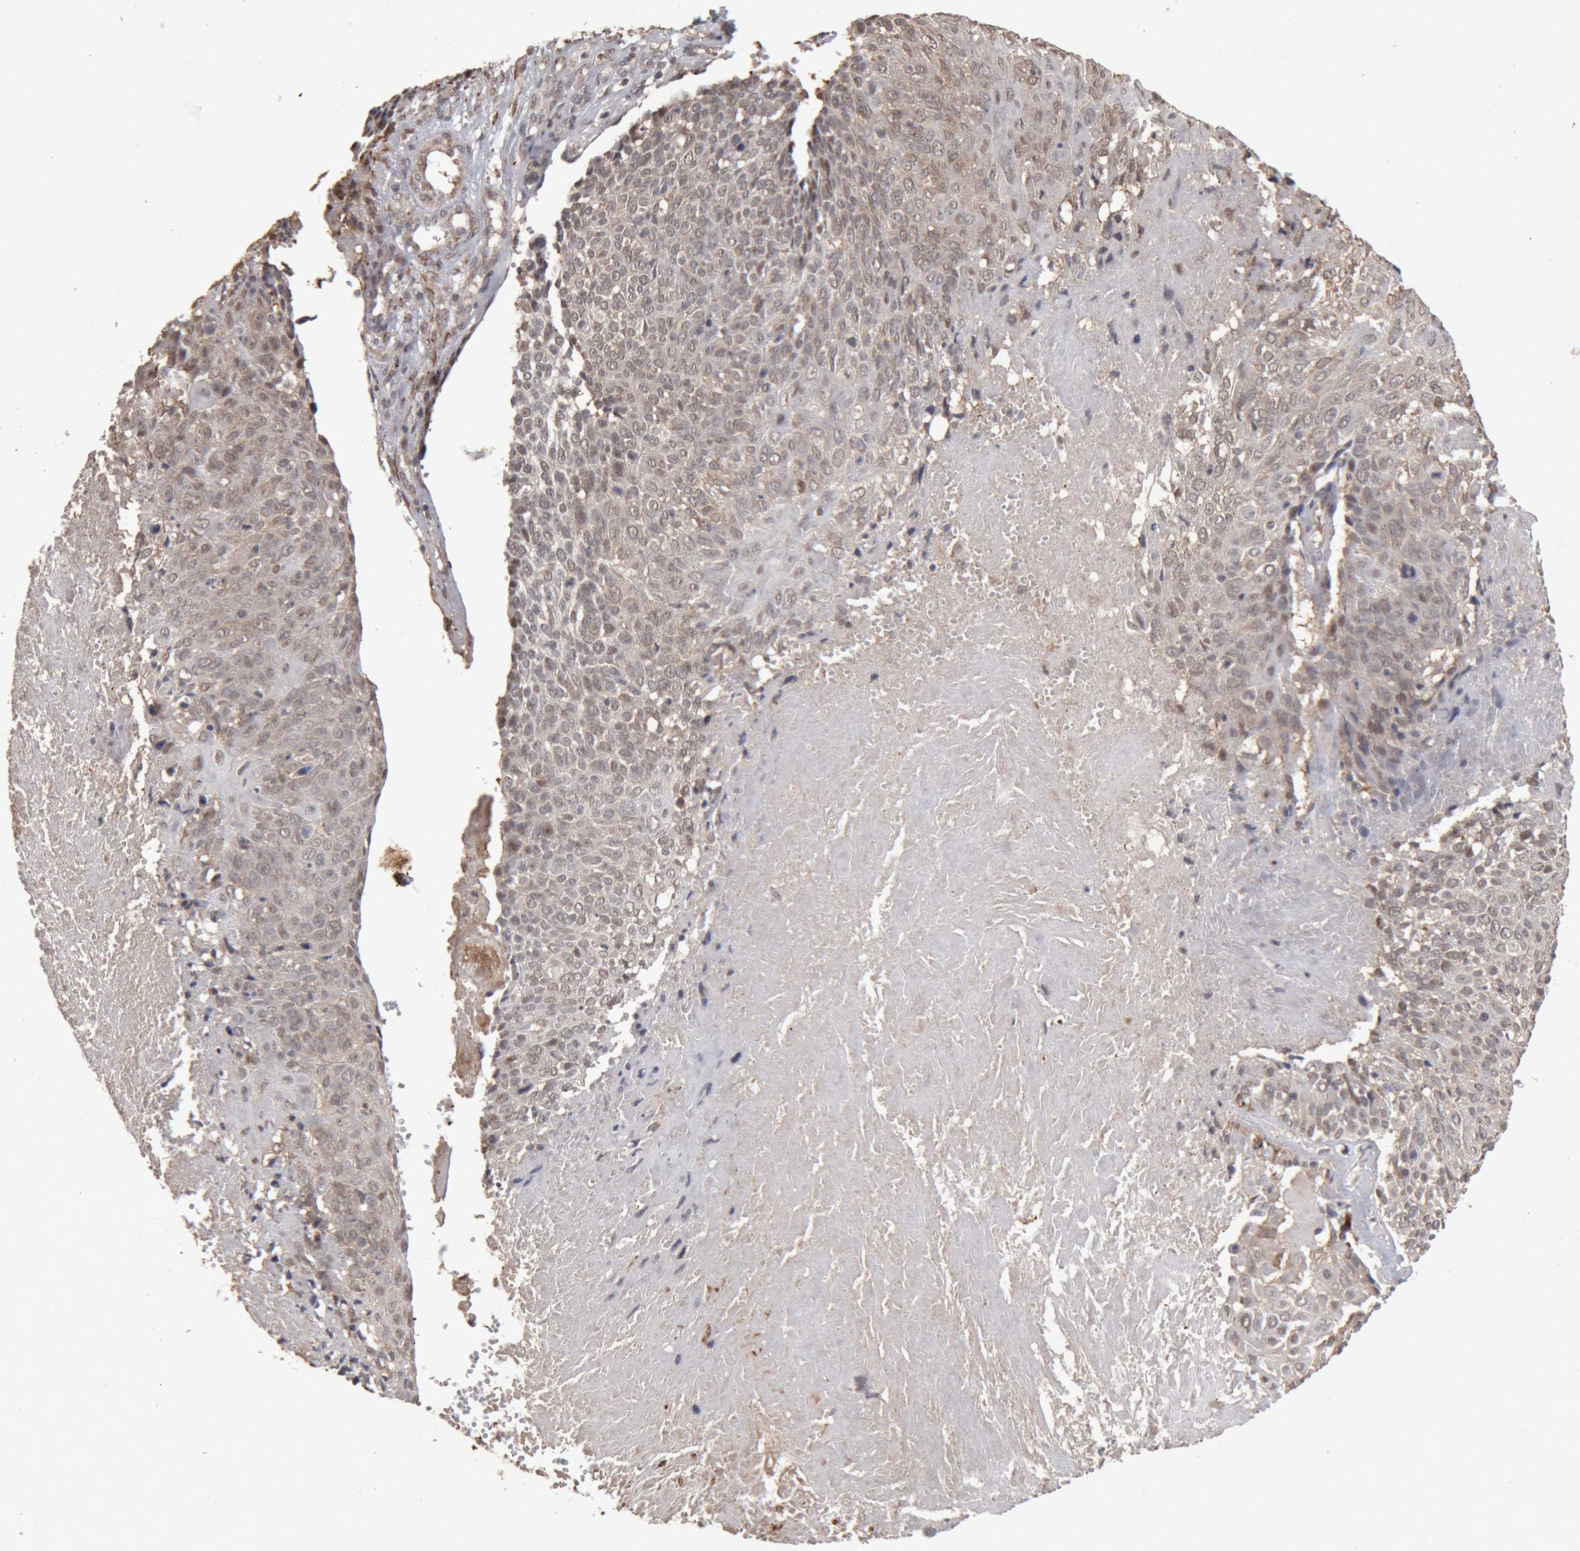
{"staining": {"intensity": "weak", "quantity": ">75%", "location": "cytoplasmic/membranous,nuclear"}, "tissue": "cervical cancer", "cell_type": "Tumor cells", "image_type": "cancer", "snomed": [{"axis": "morphology", "description": "Squamous cell carcinoma, NOS"}, {"axis": "topography", "description": "Cervix"}], "caption": "Weak cytoplasmic/membranous and nuclear staining for a protein is present in about >75% of tumor cells of cervical squamous cell carcinoma using immunohistochemistry (IHC).", "gene": "MEP1A", "patient": {"sex": "female", "age": 74}}